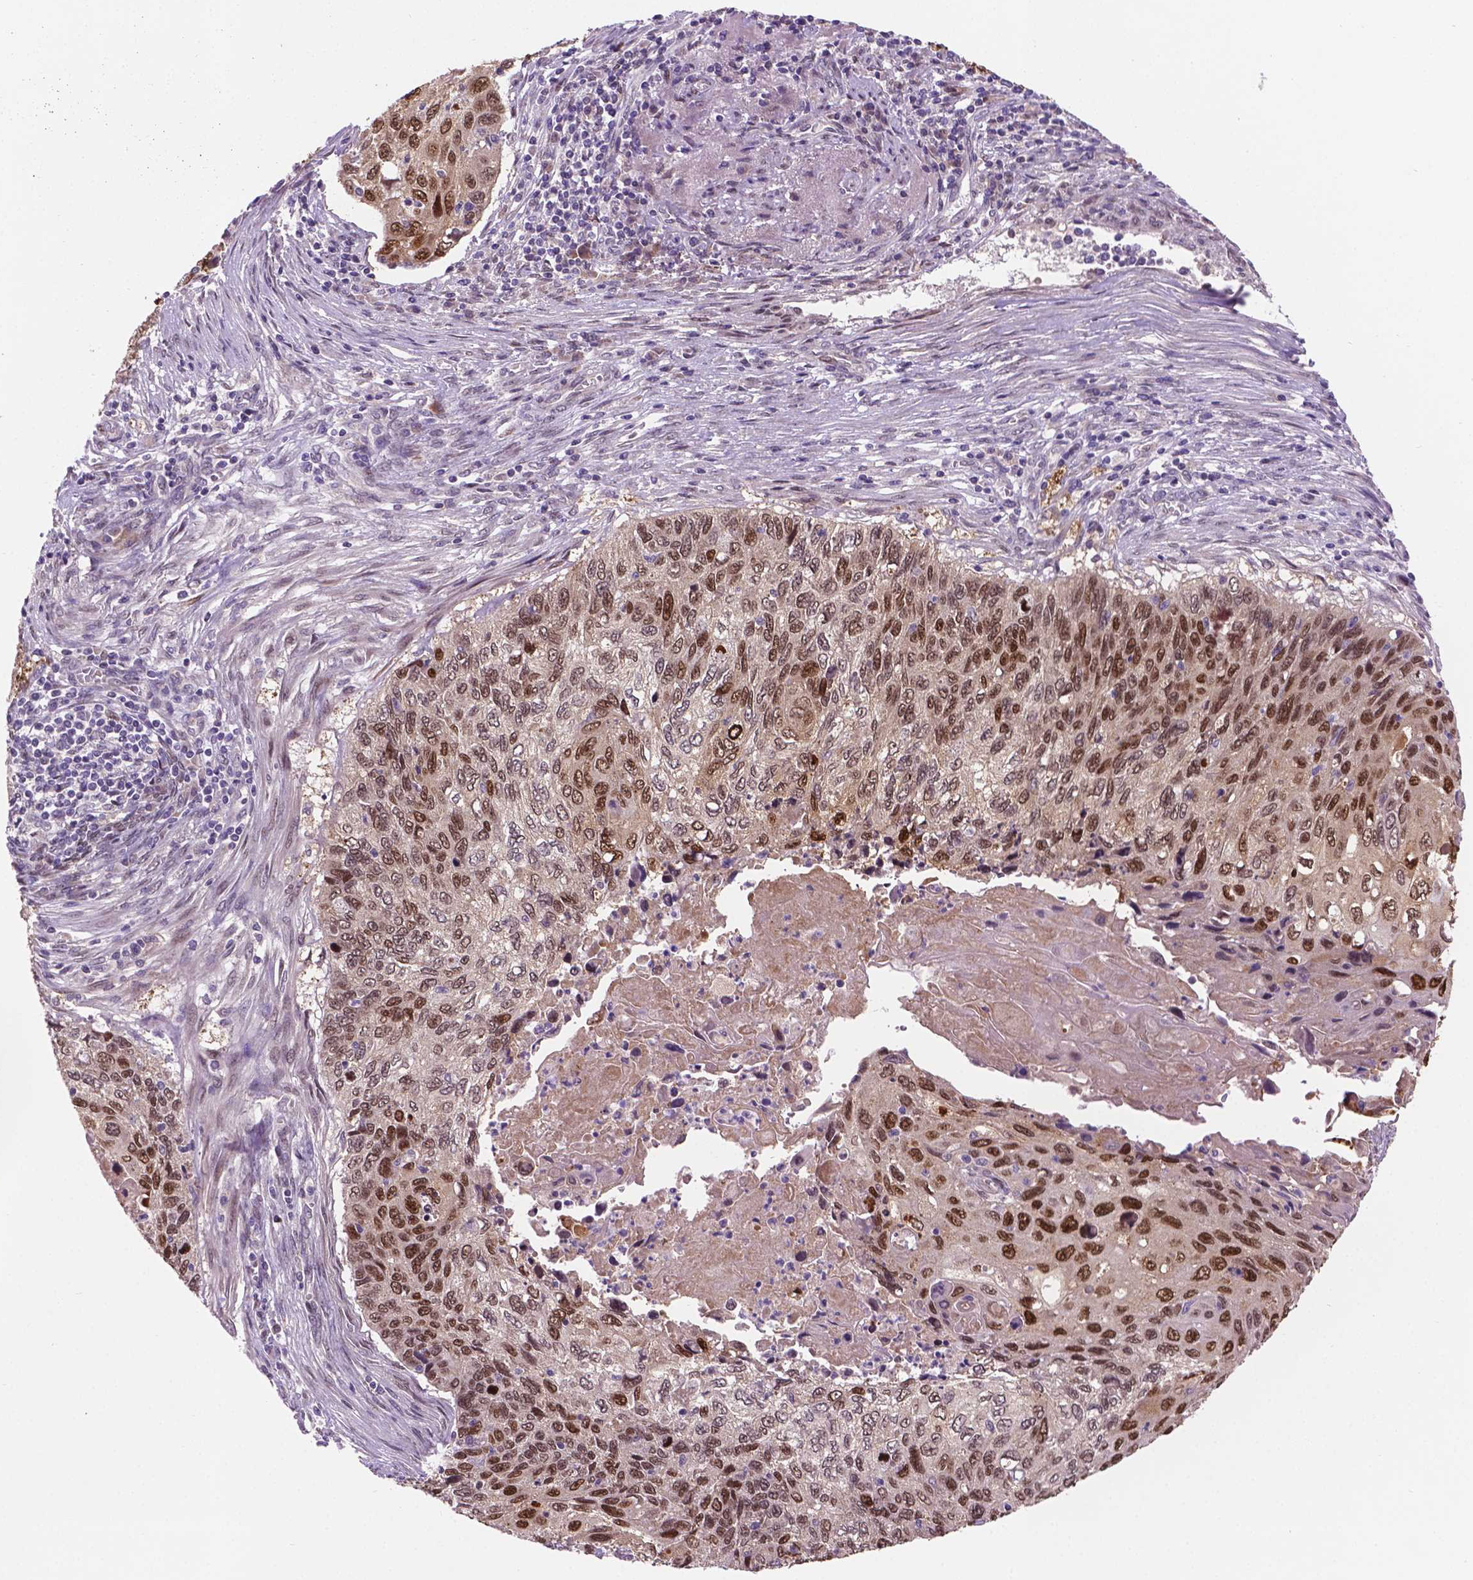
{"staining": {"intensity": "moderate", "quantity": ">75%", "location": "nuclear"}, "tissue": "cervical cancer", "cell_type": "Tumor cells", "image_type": "cancer", "snomed": [{"axis": "morphology", "description": "Squamous cell carcinoma, NOS"}, {"axis": "topography", "description": "Cervix"}], "caption": "About >75% of tumor cells in human cervical cancer exhibit moderate nuclear protein expression as visualized by brown immunohistochemical staining.", "gene": "IRF6", "patient": {"sex": "female", "age": 70}}